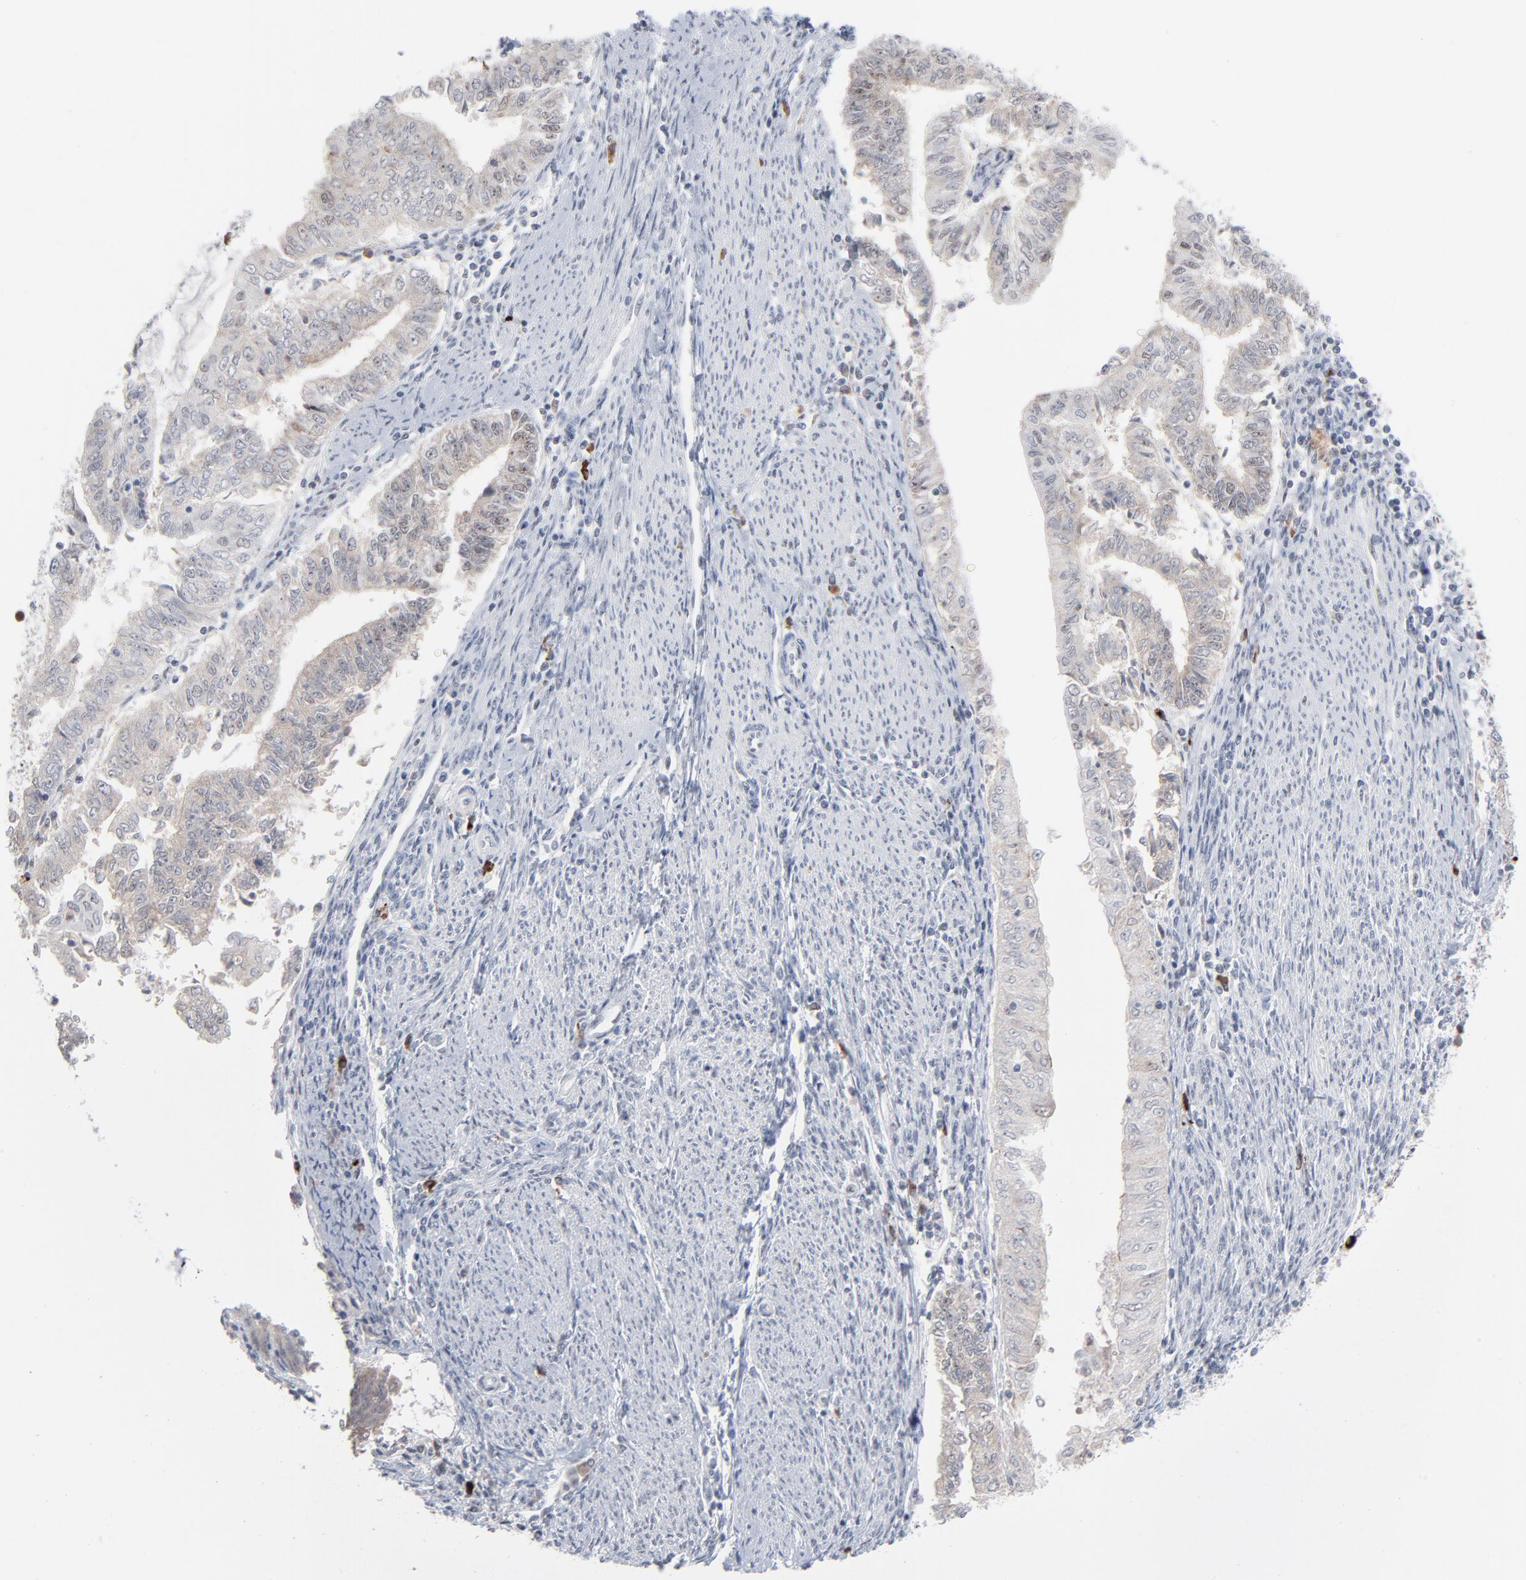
{"staining": {"intensity": "negative", "quantity": "none", "location": "none"}, "tissue": "endometrial cancer", "cell_type": "Tumor cells", "image_type": "cancer", "snomed": [{"axis": "morphology", "description": "Adenocarcinoma, NOS"}, {"axis": "topography", "description": "Endometrium"}], "caption": "Human endometrial adenocarcinoma stained for a protein using immunohistochemistry shows no expression in tumor cells.", "gene": "MPHOSPH6", "patient": {"sex": "female", "age": 66}}